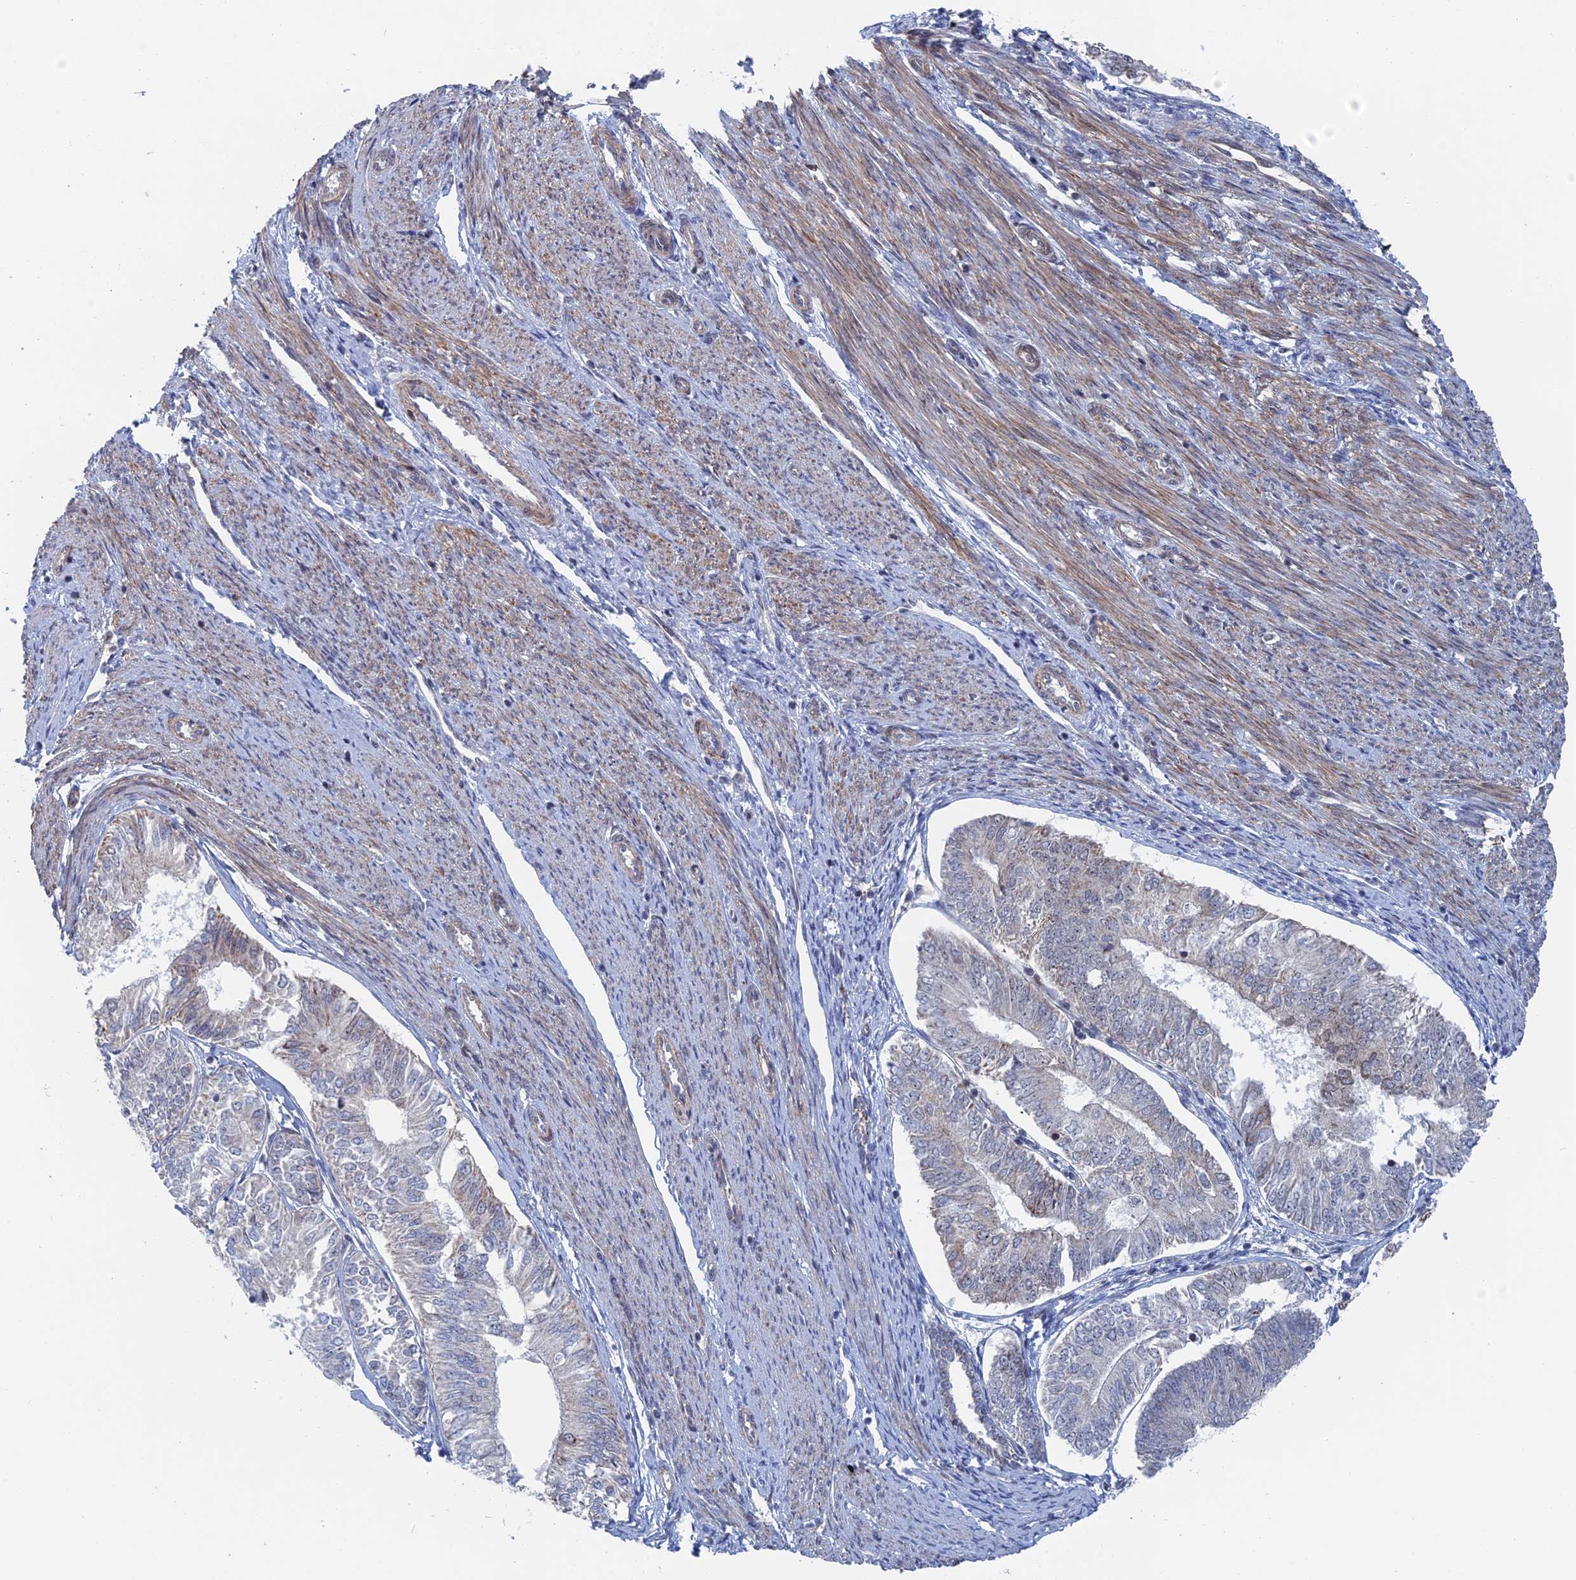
{"staining": {"intensity": "weak", "quantity": "<25%", "location": "cytoplasmic/membranous"}, "tissue": "endometrial cancer", "cell_type": "Tumor cells", "image_type": "cancer", "snomed": [{"axis": "morphology", "description": "Adenocarcinoma, NOS"}, {"axis": "topography", "description": "Endometrium"}], "caption": "A photomicrograph of human endometrial cancer (adenocarcinoma) is negative for staining in tumor cells.", "gene": "IL7", "patient": {"sex": "female", "age": 58}}